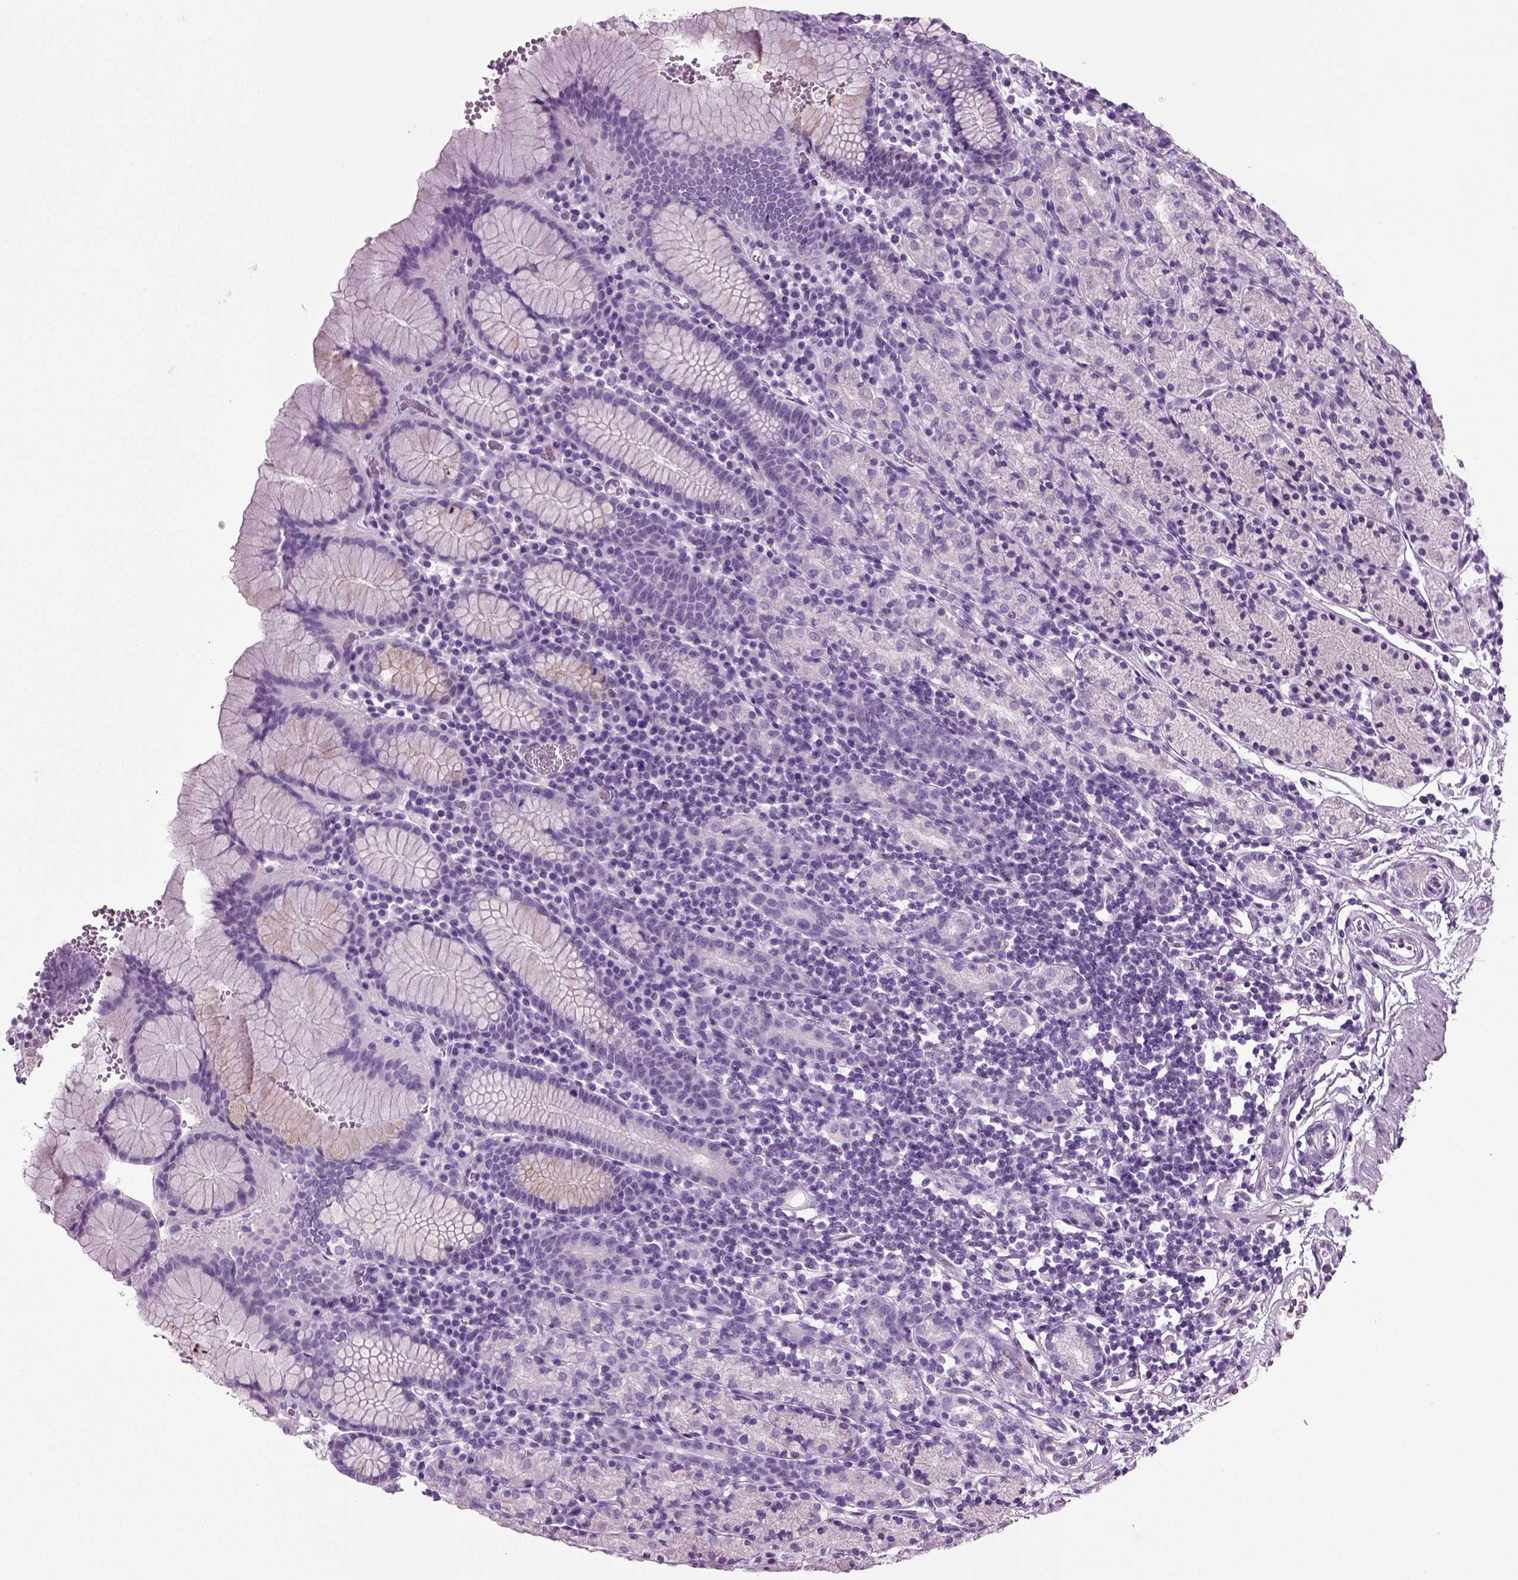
{"staining": {"intensity": "weak", "quantity": "<25%", "location": "cytoplasmic/membranous"}, "tissue": "stomach", "cell_type": "Glandular cells", "image_type": "normal", "snomed": [{"axis": "morphology", "description": "Normal tissue, NOS"}, {"axis": "topography", "description": "Stomach, upper"}, {"axis": "topography", "description": "Stomach"}], "caption": "This photomicrograph is of unremarkable stomach stained with IHC to label a protein in brown with the nuclei are counter-stained blue. There is no positivity in glandular cells. (Immunohistochemistry (ihc), brightfield microscopy, high magnification).", "gene": "CD109", "patient": {"sex": "male", "age": 62}}